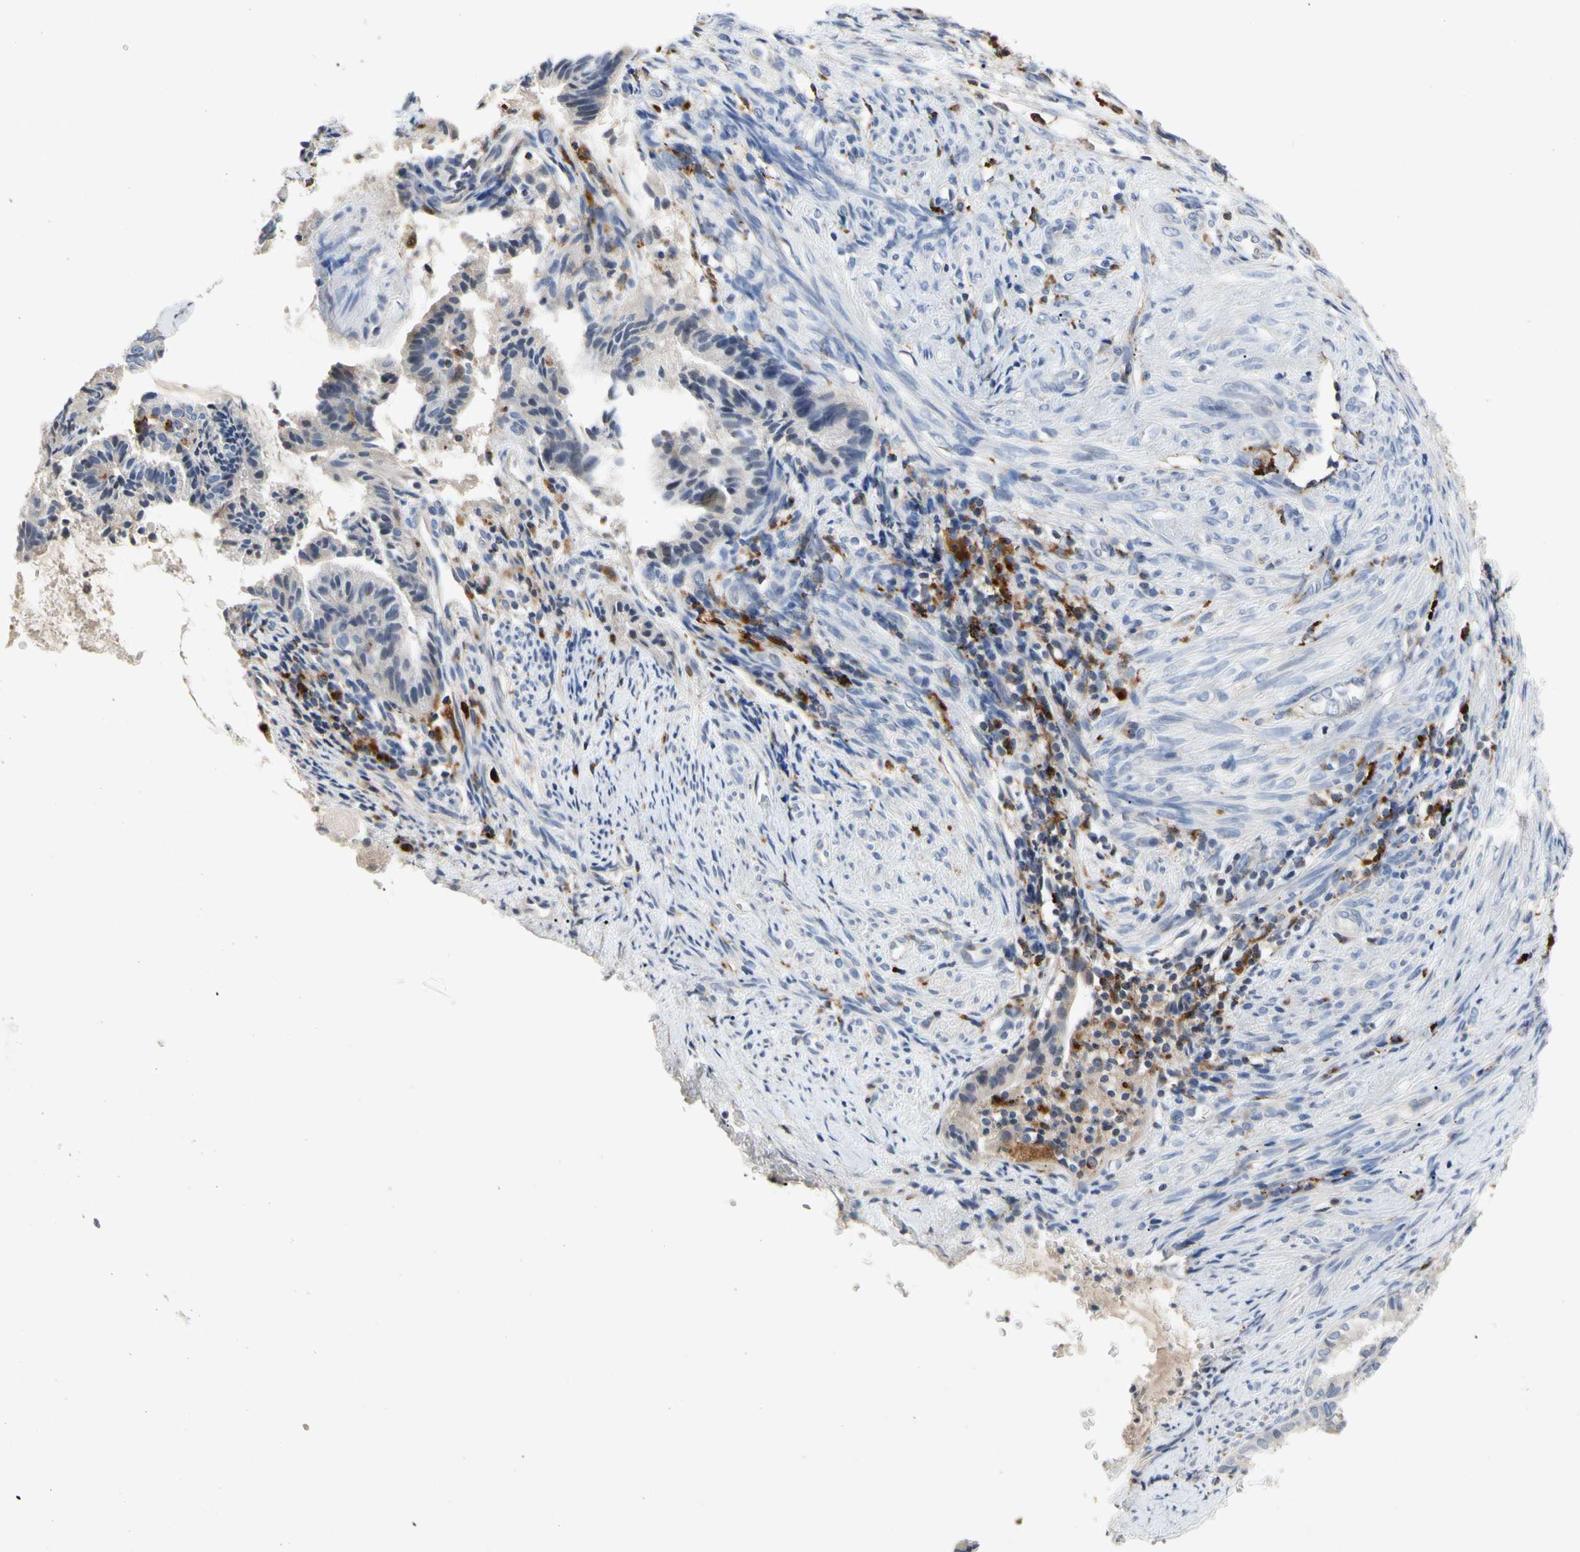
{"staining": {"intensity": "negative", "quantity": "none", "location": "none"}, "tissue": "endometrial cancer", "cell_type": "Tumor cells", "image_type": "cancer", "snomed": [{"axis": "morphology", "description": "Adenocarcinoma, NOS"}, {"axis": "topography", "description": "Endometrium"}], "caption": "Immunohistochemistry (IHC) of adenocarcinoma (endometrial) shows no staining in tumor cells.", "gene": "ADA2", "patient": {"sex": "female", "age": 86}}